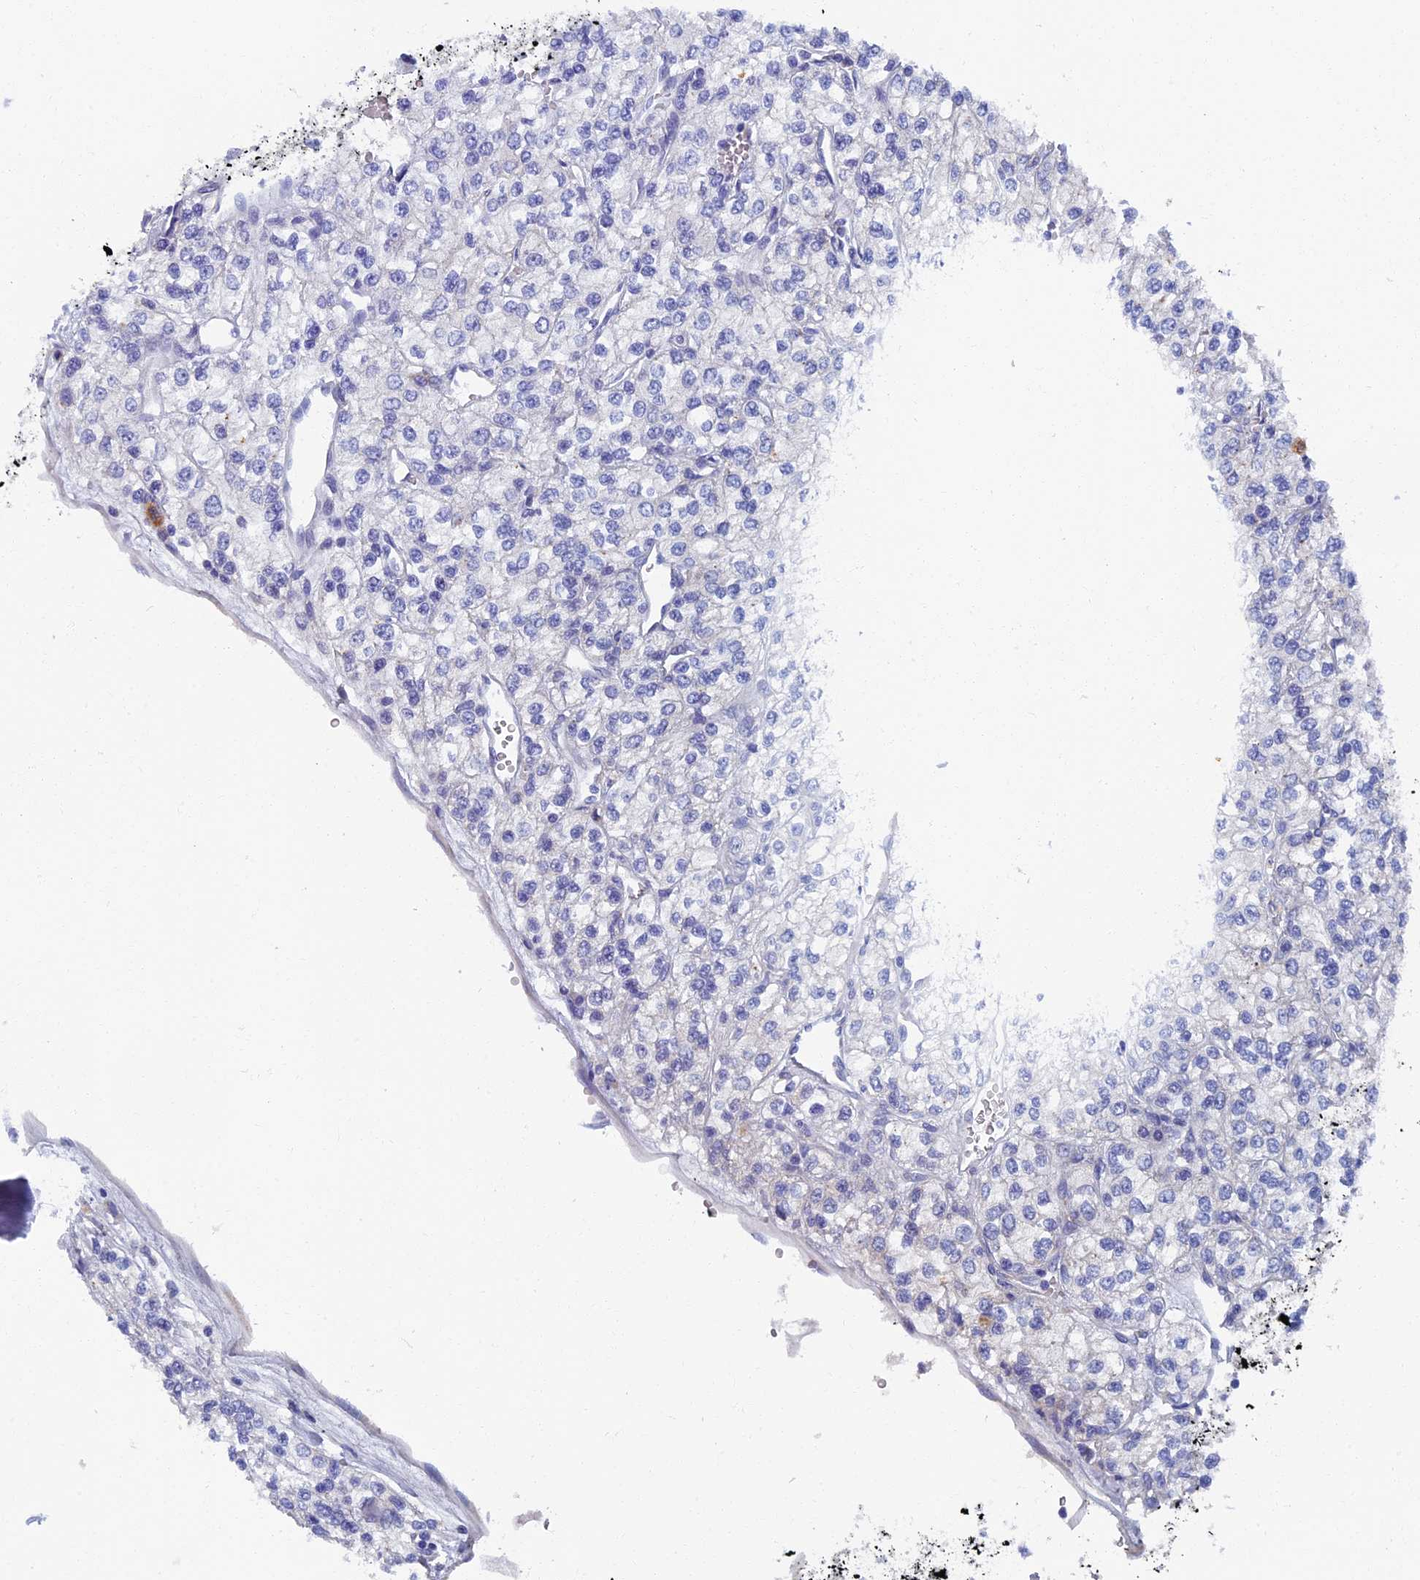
{"staining": {"intensity": "negative", "quantity": "none", "location": "none"}, "tissue": "renal cancer", "cell_type": "Tumor cells", "image_type": "cancer", "snomed": [{"axis": "morphology", "description": "Adenocarcinoma, NOS"}, {"axis": "topography", "description": "Kidney"}], "caption": "Histopathology image shows no significant protein expression in tumor cells of renal cancer.", "gene": "OAT", "patient": {"sex": "male", "age": 80}}